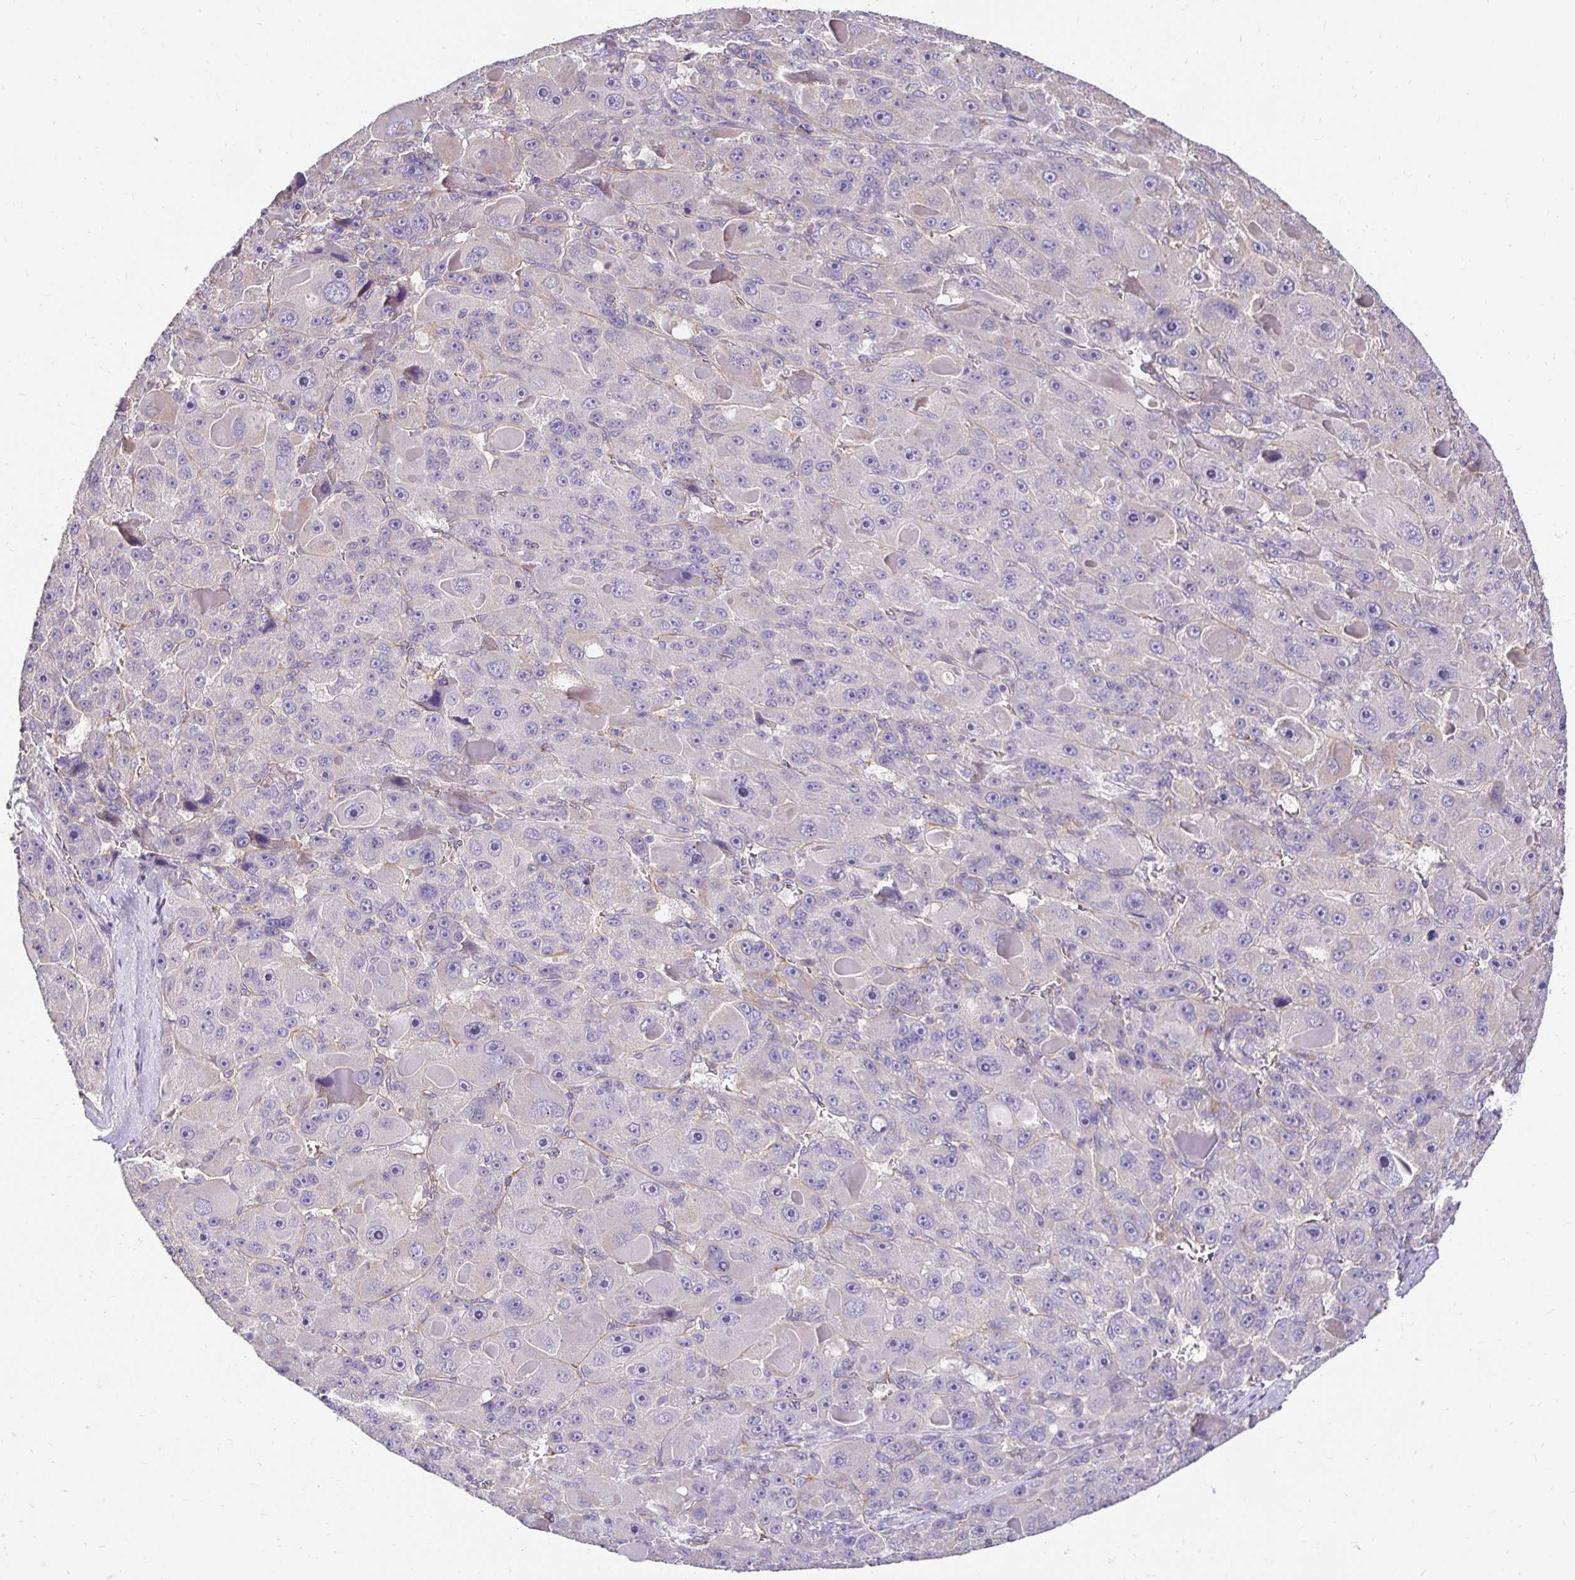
{"staining": {"intensity": "negative", "quantity": "none", "location": "none"}, "tissue": "liver cancer", "cell_type": "Tumor cells", "image_type": "cancer", "snomed": [{"axis": "morphology", "description": "Carcinoma, Hepatocellular, NOS"}, {"axis": "topography", "description": "Liver"}], "caption": "Immunohistochemistry micrograph of neoplastic tissue: liver cancer stained with DAB exhibits no significant protein staining in tumor cells. (Brightfield microscopy of DAB (3,3'-diaminobenzidine) immunohistochemistry at high magnification).", "gene": "SLC9A1", "patient": {"sex": "male", "age": 76}}